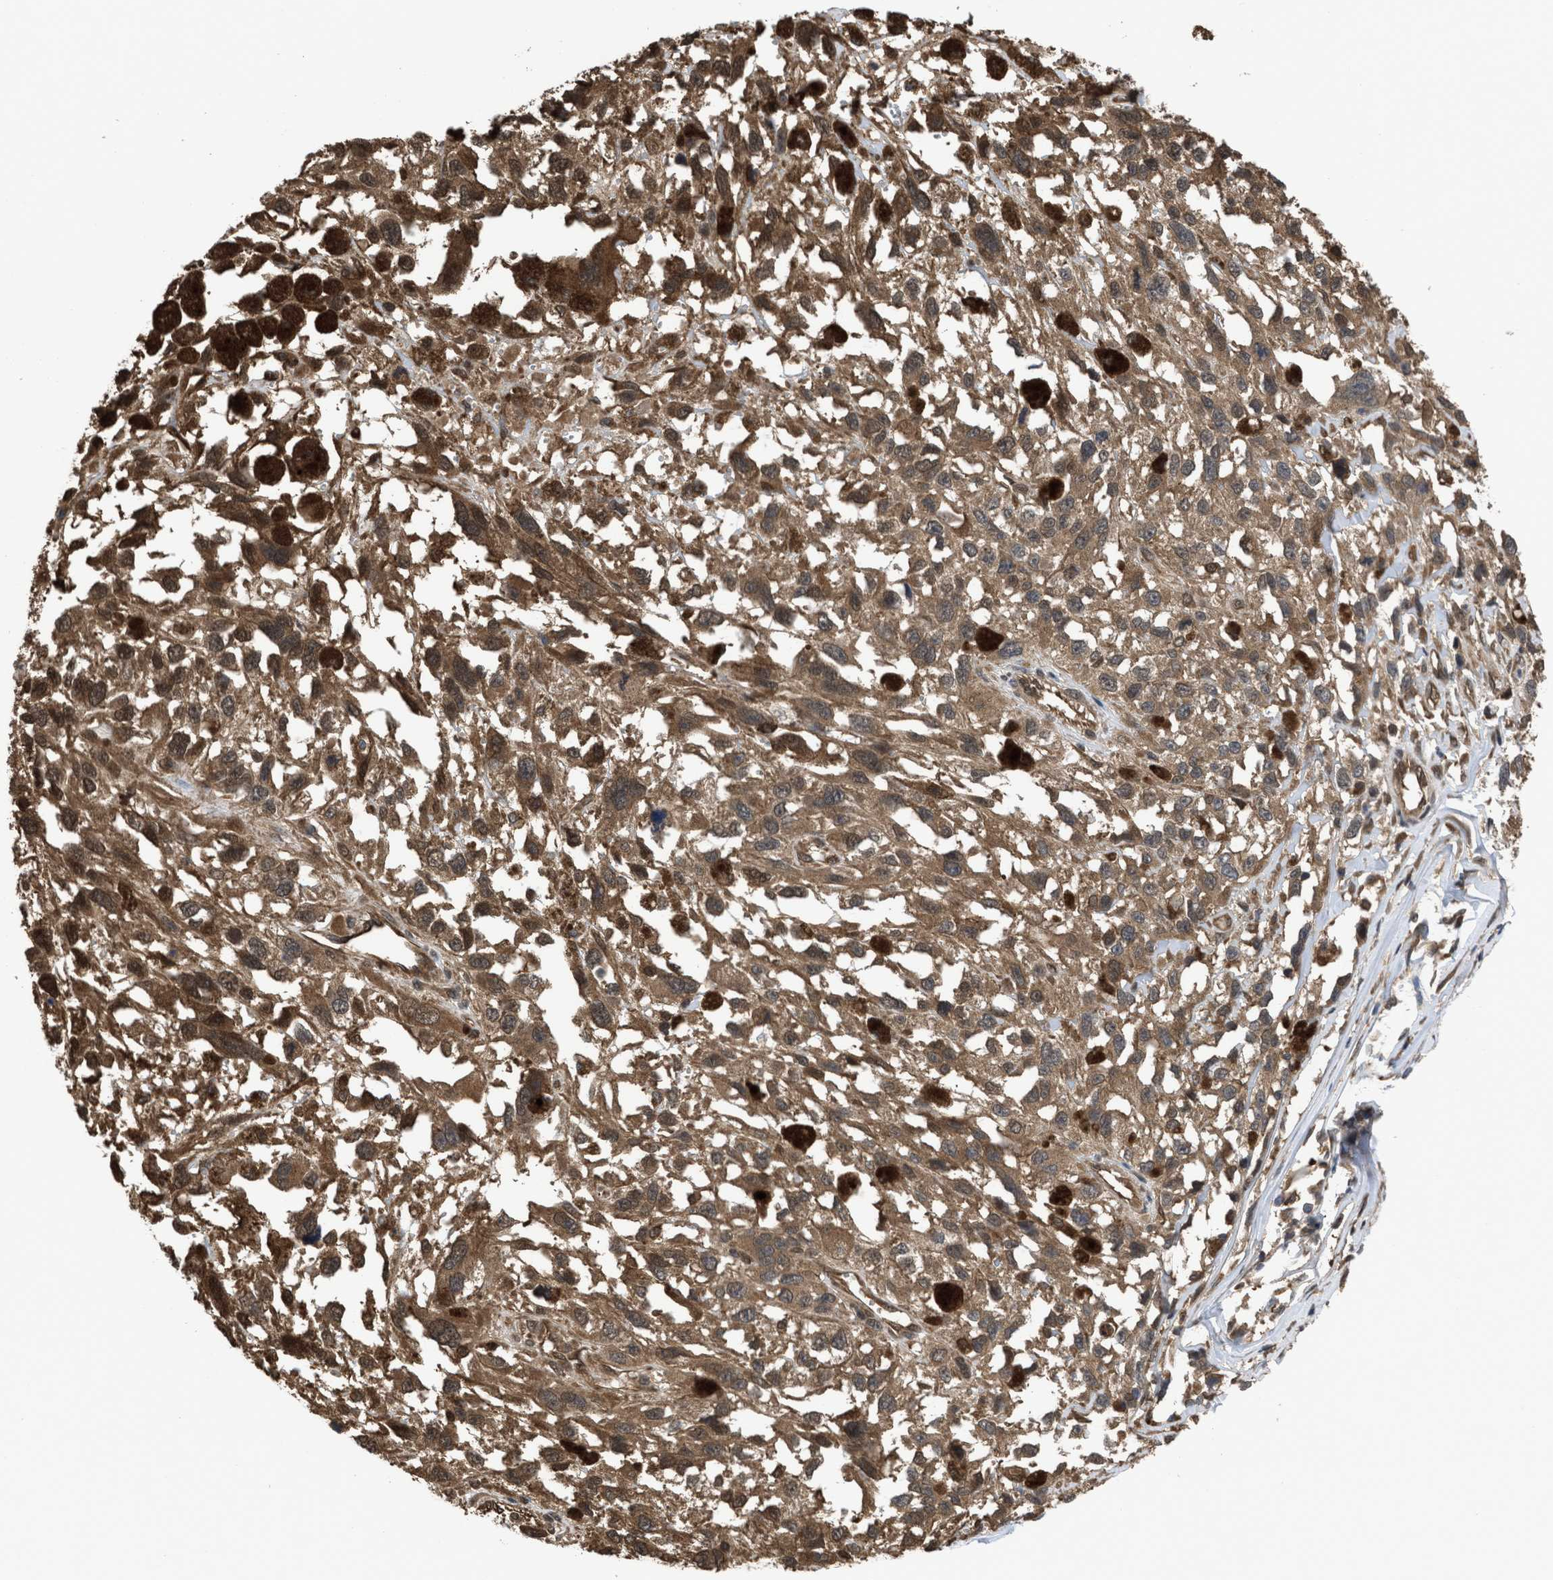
{"staining": {"intensity": "weak", "quantity": ">75%", "location": "cytoplasmic/membranous,nuclear"}, "tissue": "melanoma", "cell_type": "Tumor cells", "image_type": "cancer", "snomed": [{"axis": "morphology", "description": "Malignant melanoma, Metastatic site"}, {"axis": "topography", "description": "Lymph node"}], "caption": "Immunohistochemistry histopathology image of neoplastic tissue: melanoma stained using IHC shows low levels of weak protein expression localized specifically in the cytoplasmic/membranous and nuclear of tumor cells, appearing as a cytoplasmic/membranous and nuclear brown color.", "gene": "YWHAG", "patient": {"sex": "male", "age": 59}}